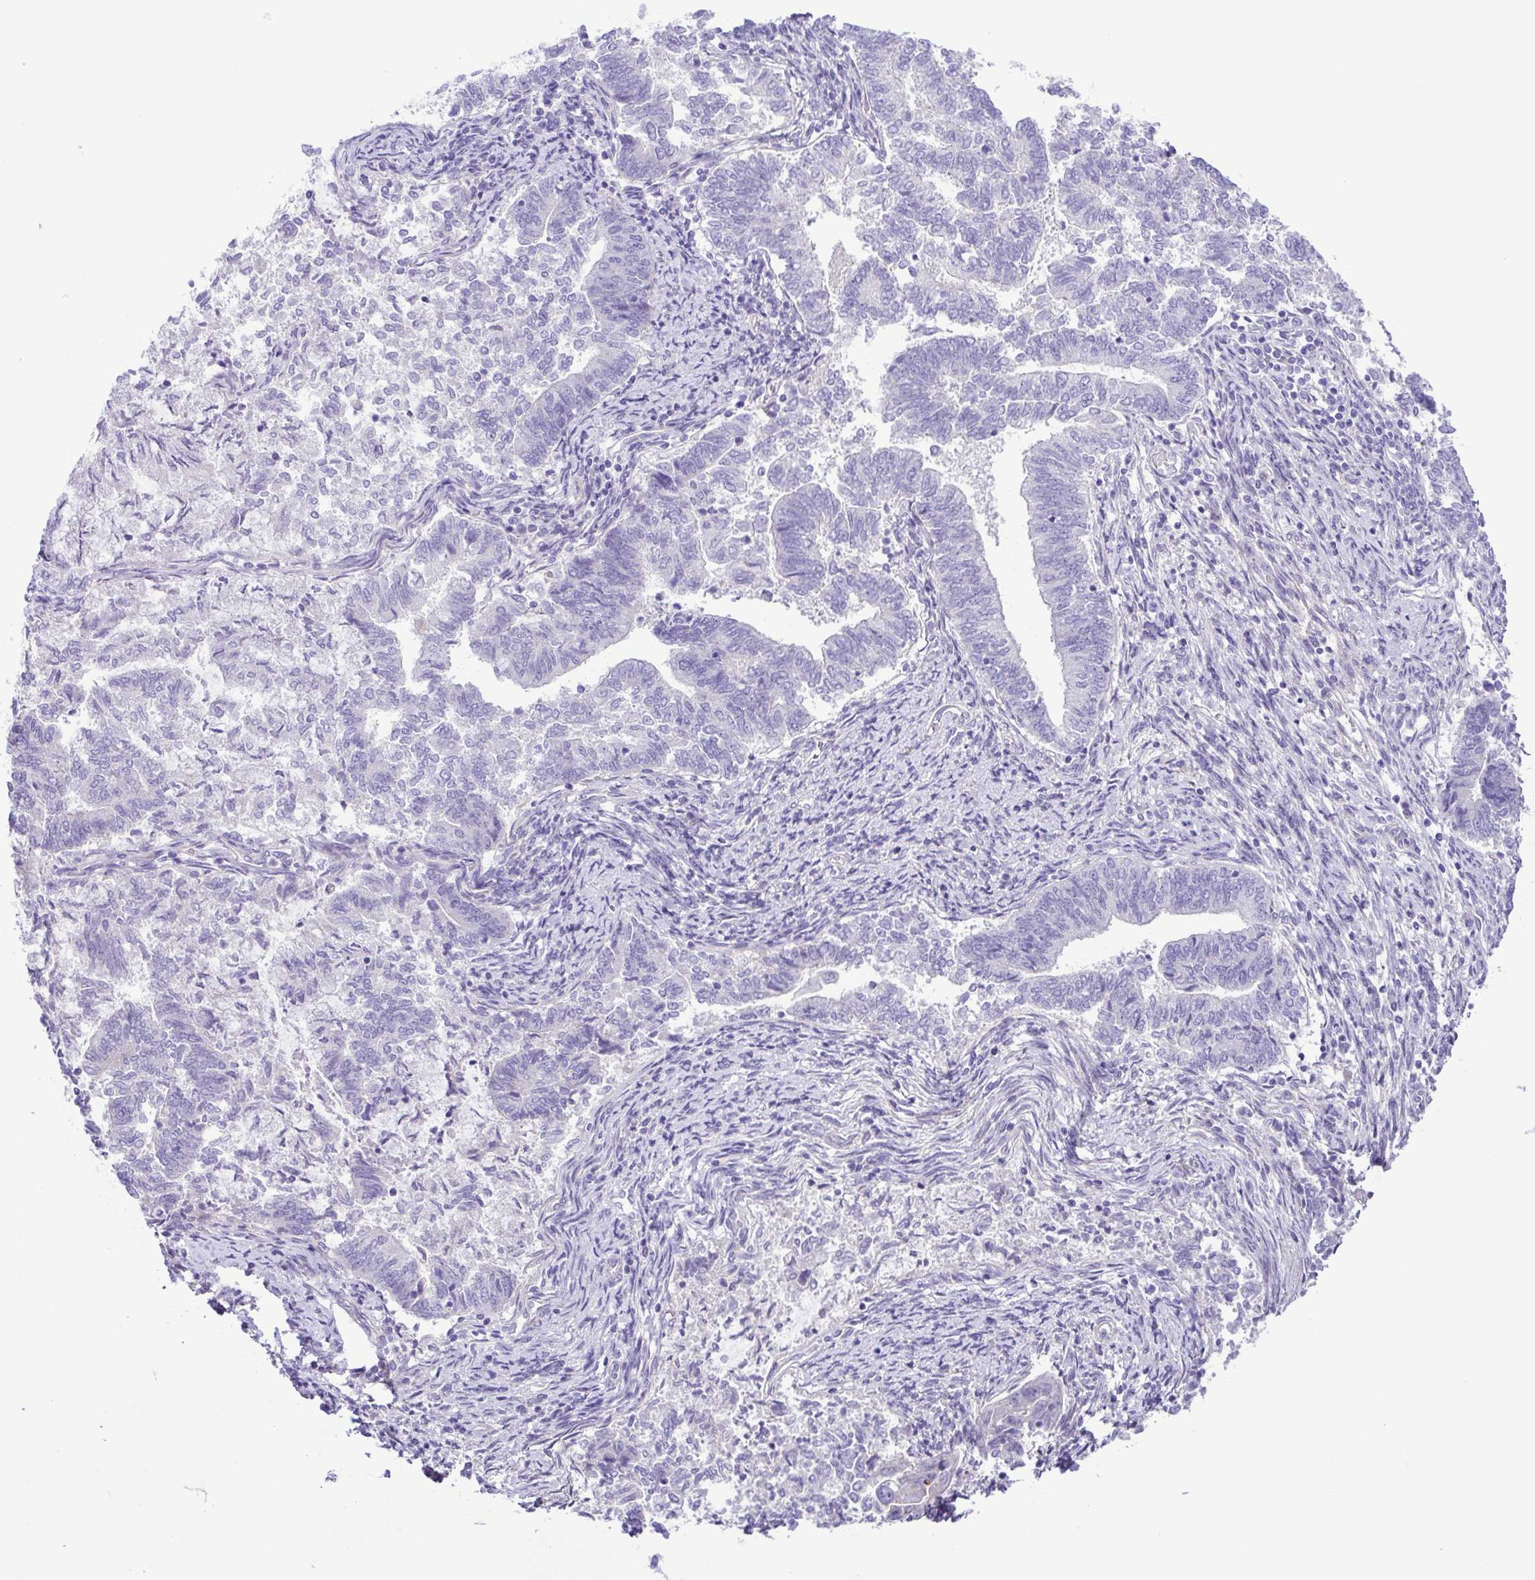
{"staining": {"intensity": "negative", "quantity": "none", "location": "none"}, "tissue": "endometrial cancer", "cell_type": "Tumor cells", "image_type": "cancer", "snomed": [{"axis": "morphology", "description": "Adenocarcinoma, NOS"}, {"axis": "topography", "description": "Endometrium"}], "caption": "IHC micrograph of neoplastic tissue: endometrial cancer (adenocarcinoma) stained with DAB demonstrates no significant protein expression in tumor cells.", "gene": "GABBR2", "patient": {"sex": "female", "age": 65}}